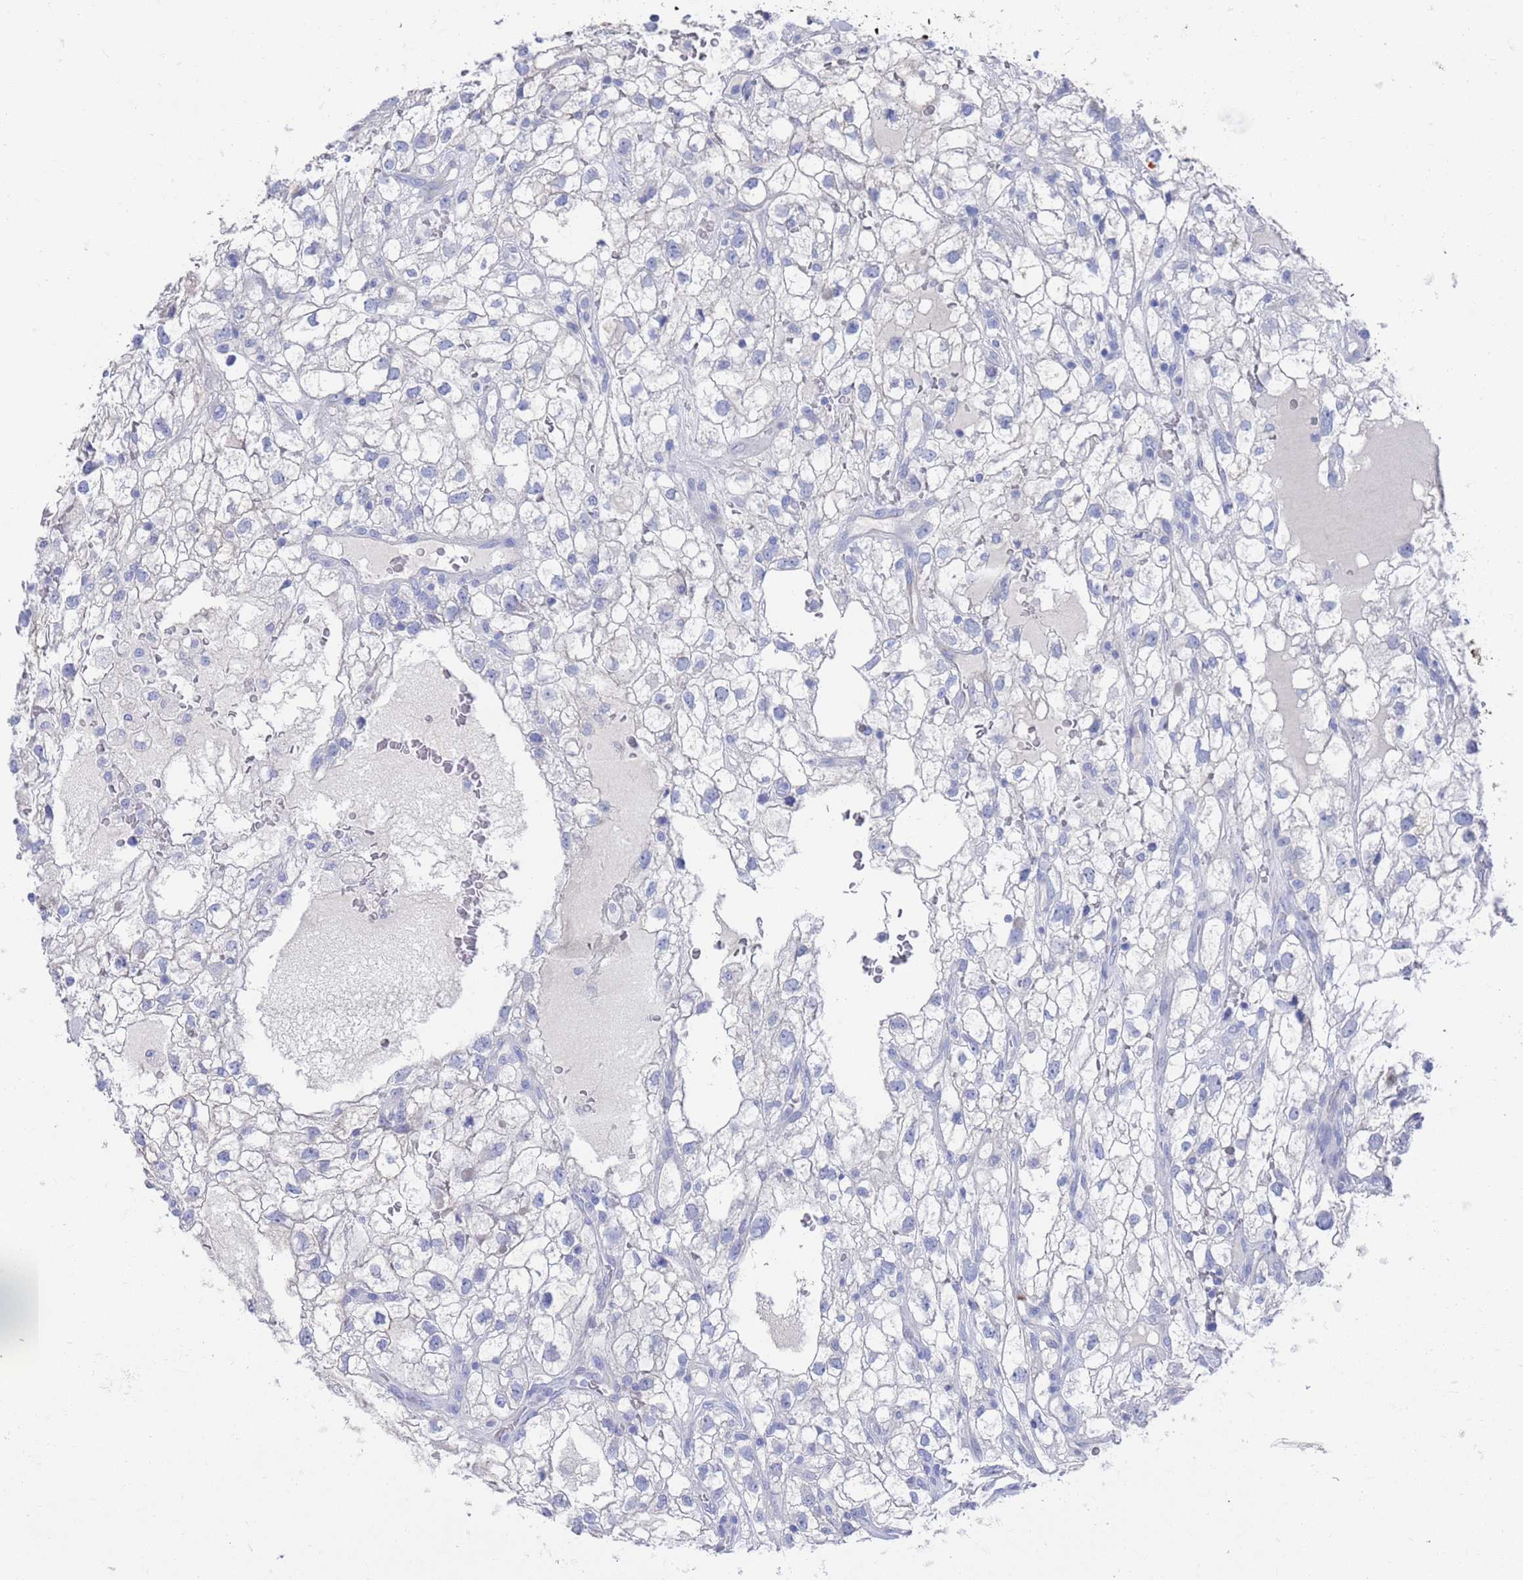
{"staining": {"intensity": "negative", "quantity": "none", "location": "none"}, "tissue": "renal cancer", "cell_type": "Tumor cells", "image_type": "cancer", "snomed": [{"axis": "morphology", "description": "Adenocarcinoma, NOS"}, {"axis": "topography", "description": "Kidney"}], "caption": "A high-resolution image shows immunohistochemistry staining of renal adenocarcinoma, which displays no significant expression in tumor cells.", "gene": "MTMR2", "patient": {"sex": "male", "age": 59}}